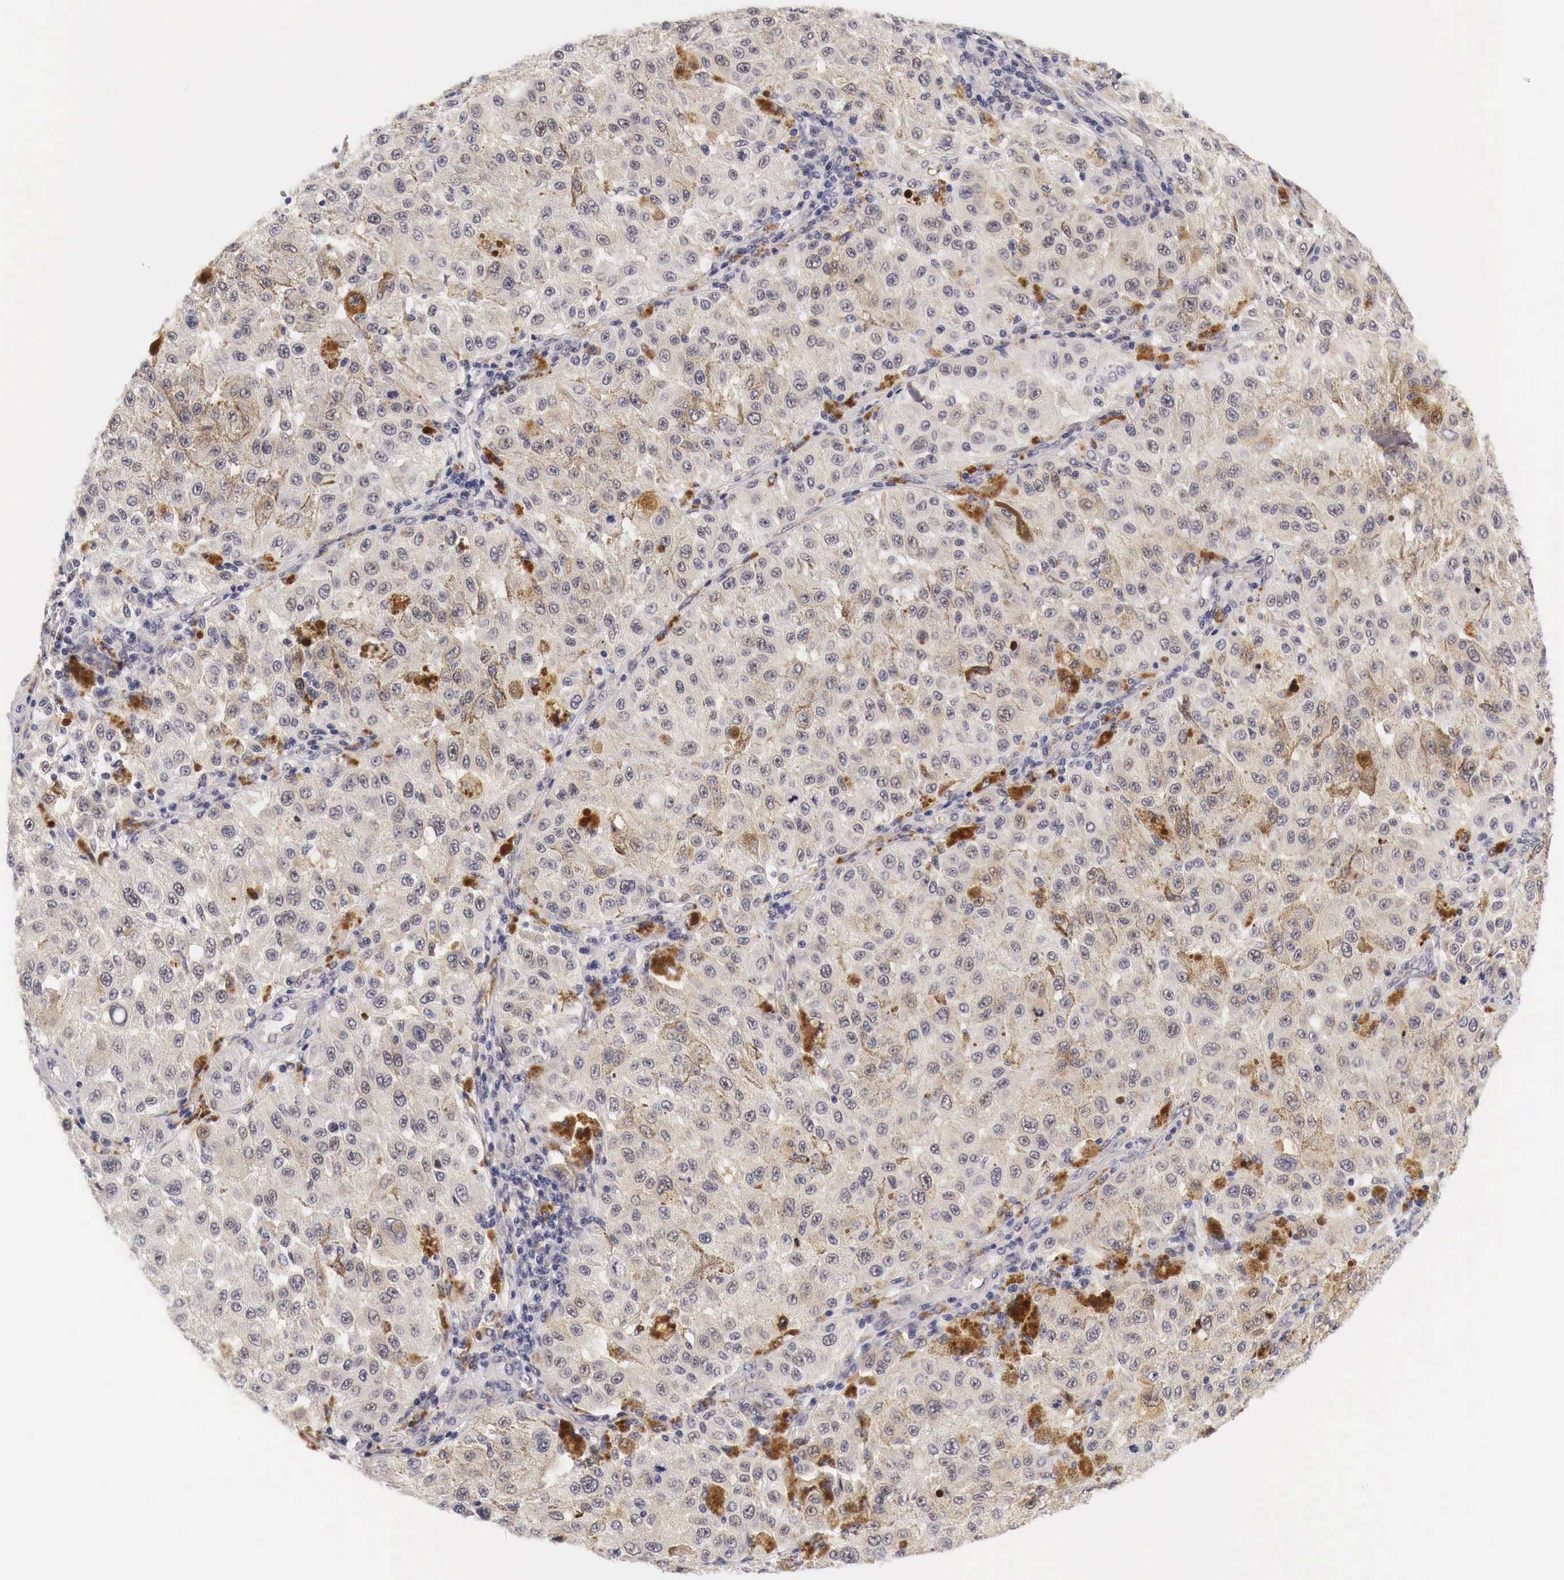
{"staining": {"intensity": "weak", "quantity": "25%-75%", "location": "cytoplasmic/membranous"}, "tissue": "melanoma", "cell_type": "Tumor cells", "image_type": "cancer", "snomed": [{"axis": "morphology", "description": "Malignant melanoma, NOS"}, {"axis": "topography", "description": "Skin"}], "caption": "Tumor cells exhibit low levels of weak cytoplasmic/membranous expression in about 25%-75% of cells in human melanoma.", "gene": "CASP3", "patient": {"sex": "female", "age": 64}}